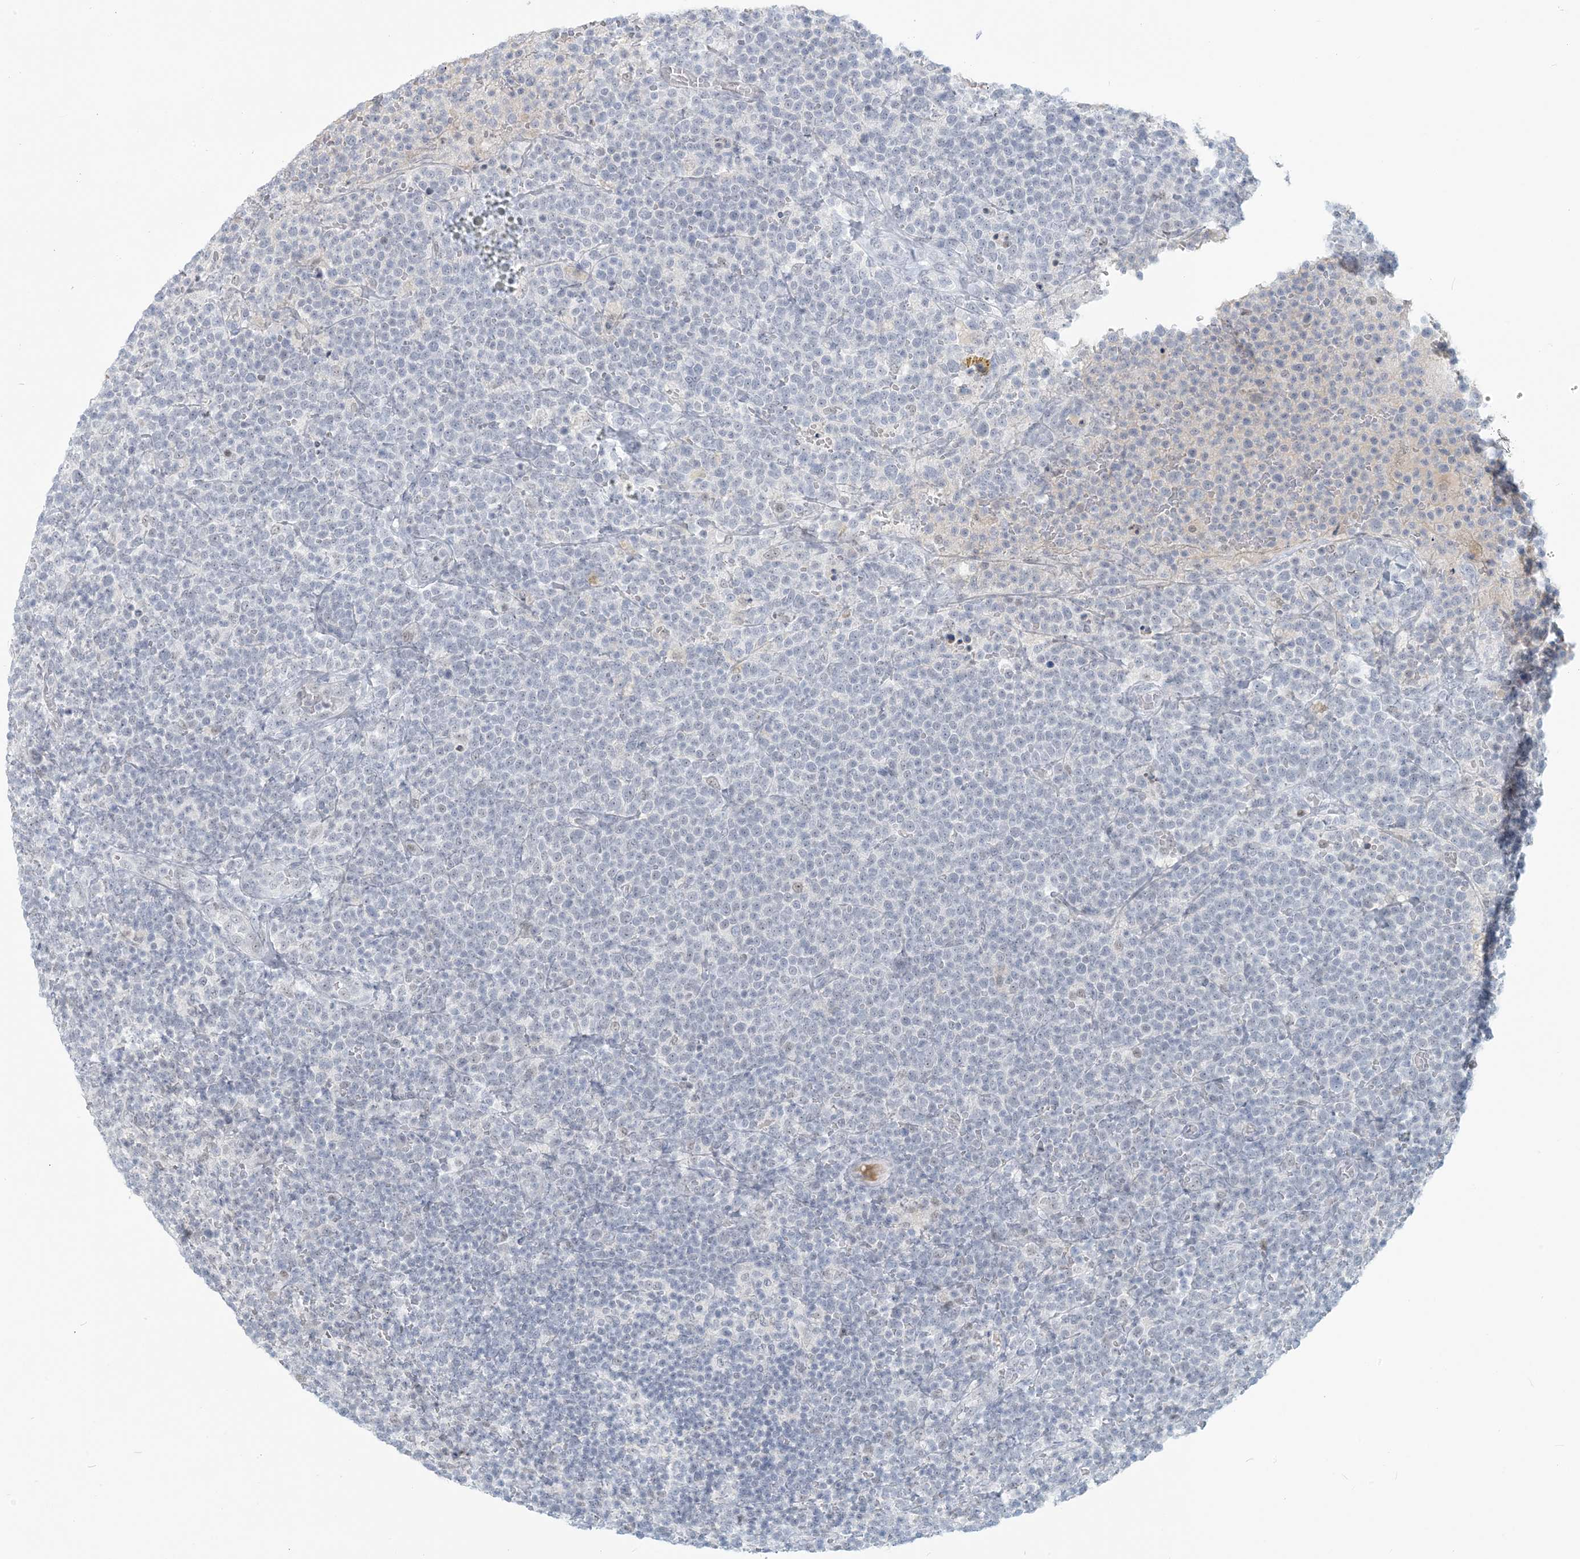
{"staining": {"intensity": "negative", "quantity": "none", "location": "none"}, "tissue": "lymphoma", "cell_type": "Tumor cells", "image_type": "cancer", "snomed": [{"axis": "morphology", "description": "Malignant lymphoma, non-Hodgkin's type, High grade"}, {"axis": "topography", "description": "Lymph node"}], "caption": "Immunohistochemistry (IHC) histopathology image of neoplastic tissue: human malignant lymphoma, non-Hodgkin's type (high-grade) stained with DAB (3,3'-diaminobenzidine) shows no significant protein positivity in tumor cells.", "gene": "SCML1", "patient": {"sex": "male", "age": 61}}